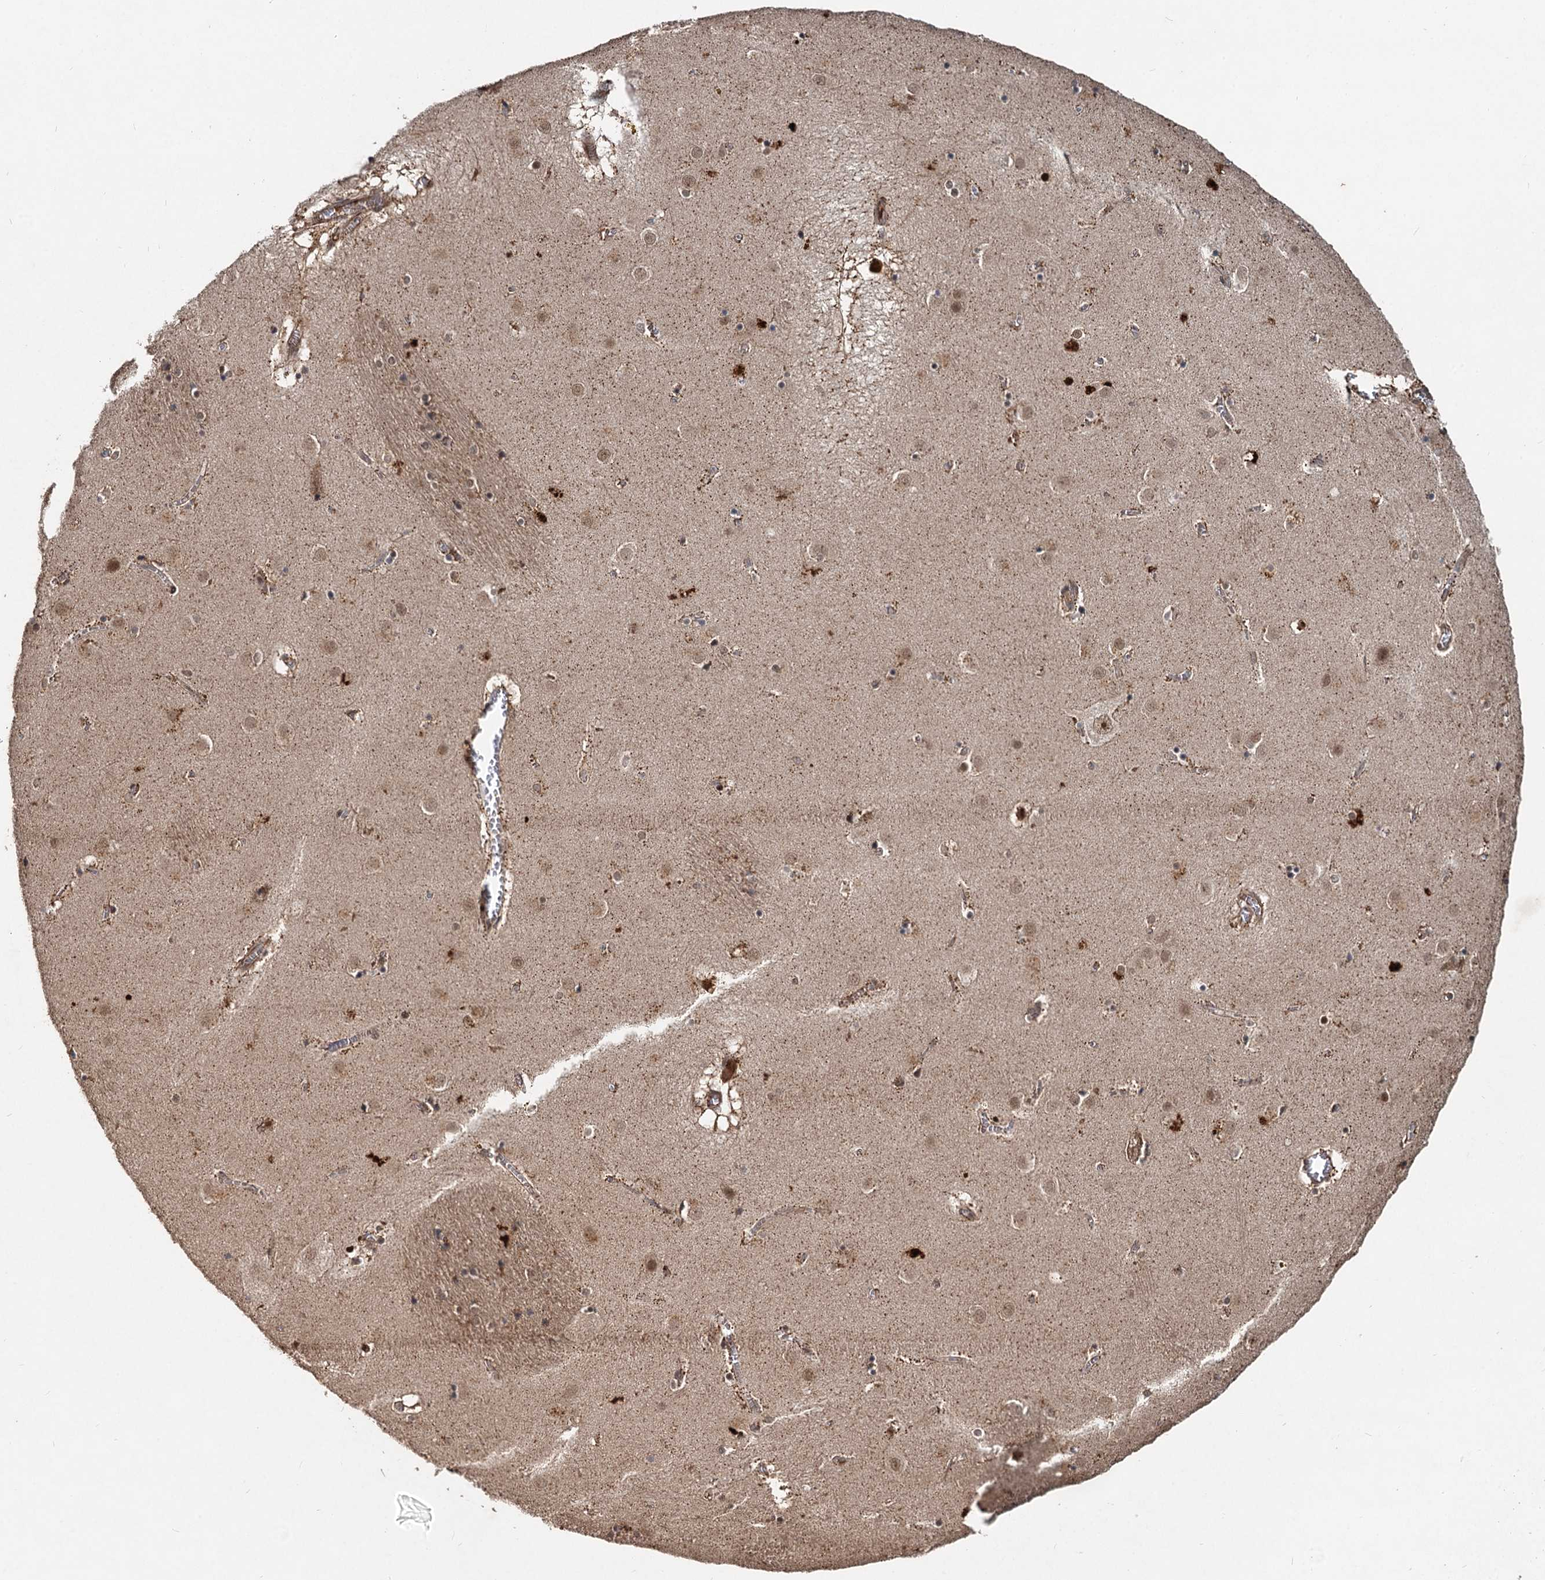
{"staining": {"intensity": "moderate", "quantity": "<25%", "location": "cytoplasmic/membranous,nuclear"}, "tissue": "caudate", "cell_type": "Glial cells", "image_type": "normal", "snomed": [{"axis": "morphology", "description": "Normal tissue, NOS"}, {"axis": "topography", "description": "Lateral ventricle wall"}], "caption": "Protein expression analysis of normal human caudate reveals moderate cytoplasmic/membranous,nuclear staining in about <25% of glial cells.", "gene": "RITA1", "patient": {"sex": "male", "age": 70}}